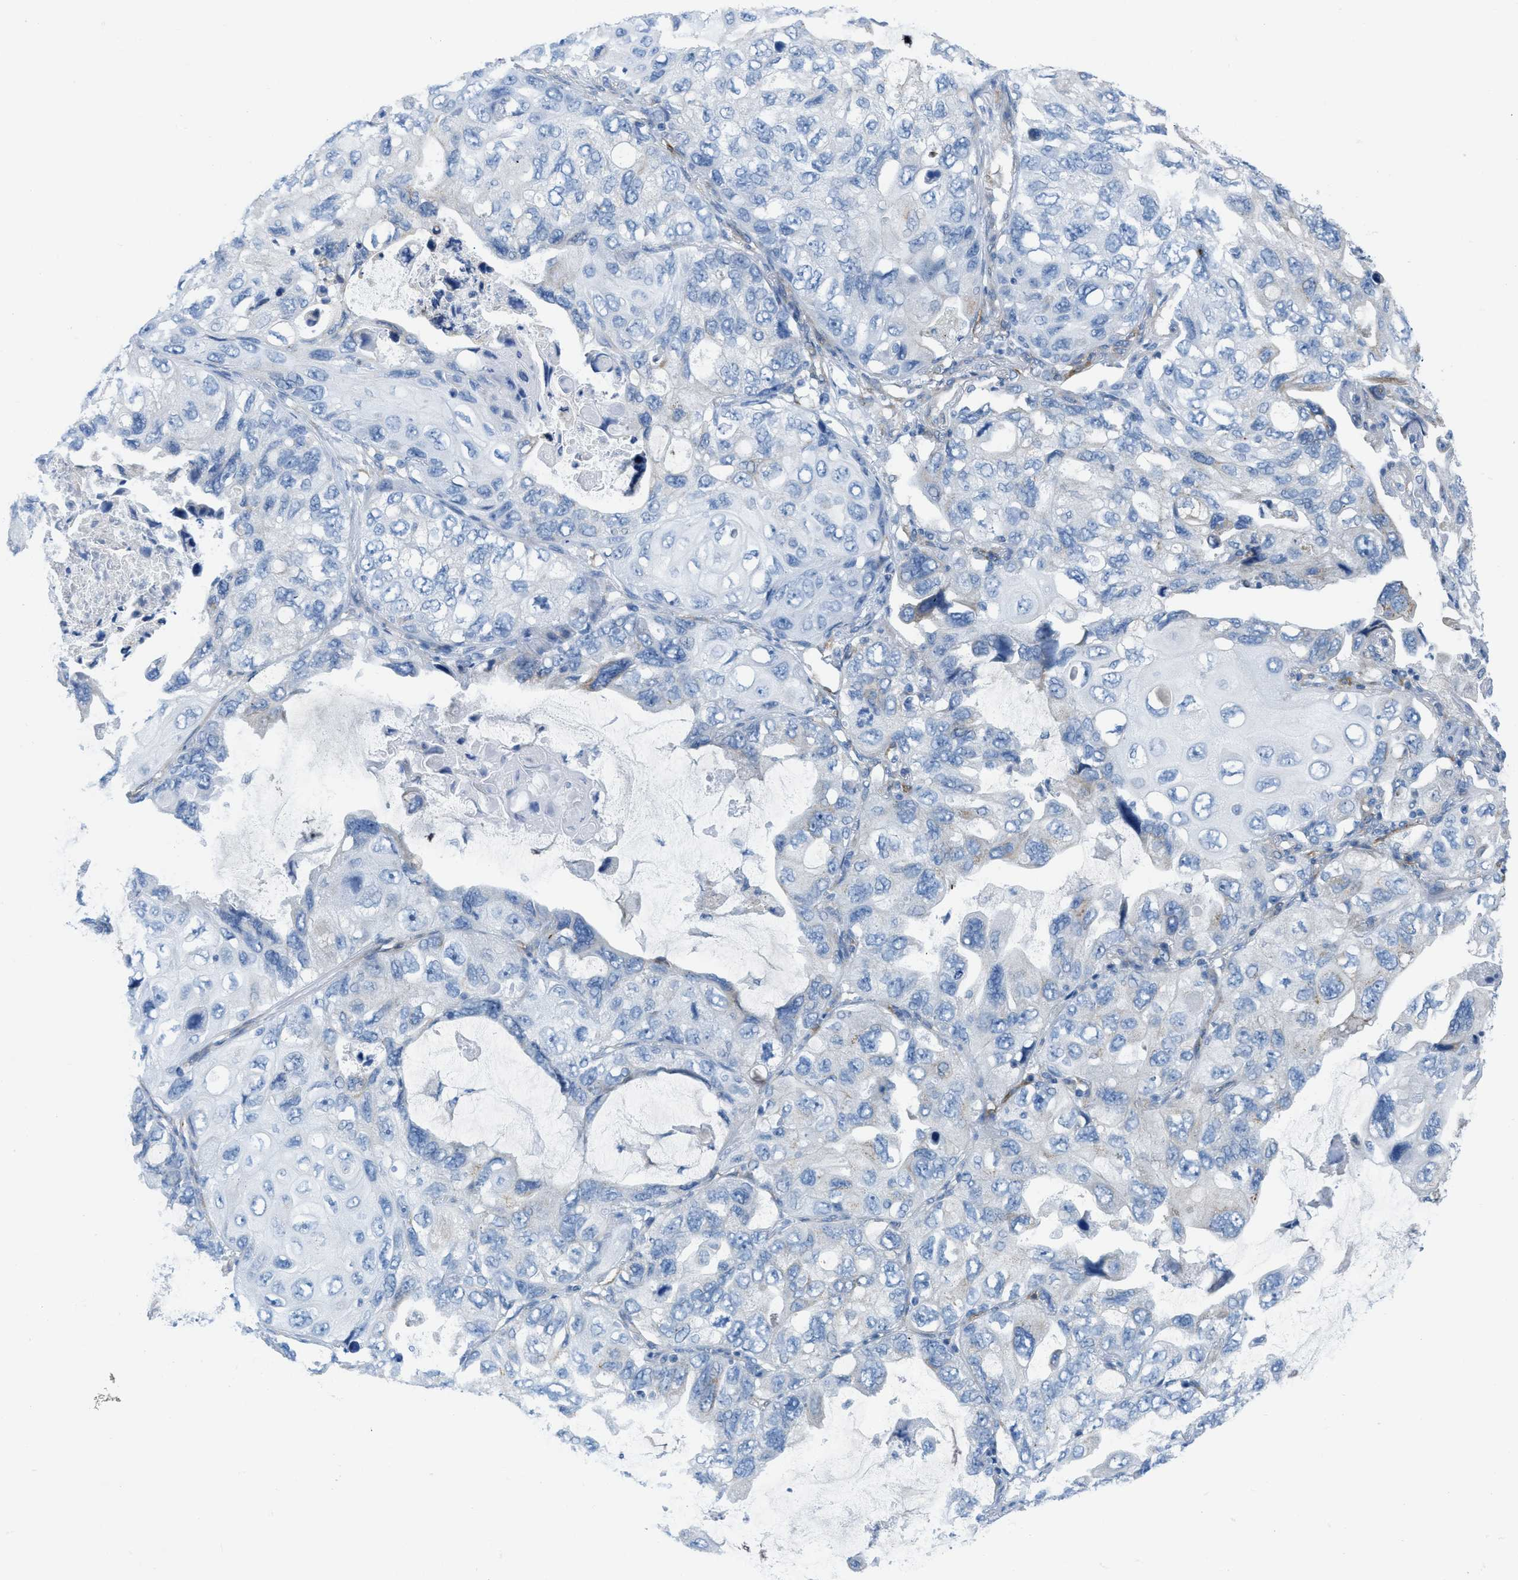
{"staining": {"intensity": "weak", "quantity": "<25%", "location": "cytoplasmic/membranous"}, "tissue": "lung cancer", "cell_type": "Tumor cells", "image_type": "cancer", "snomed": [{"axis": "morphology", "description": "Squamous cell carcinoma, NOS"}, {"axis": "topography", "description": "Lung"}], "caption": "This is an IHC photomicrograph of squamous cell carcinoma (lung). There is no staining in tumor cells.", "gene": "ASGR1", "patient": {"sex": "female", "age": 73}}